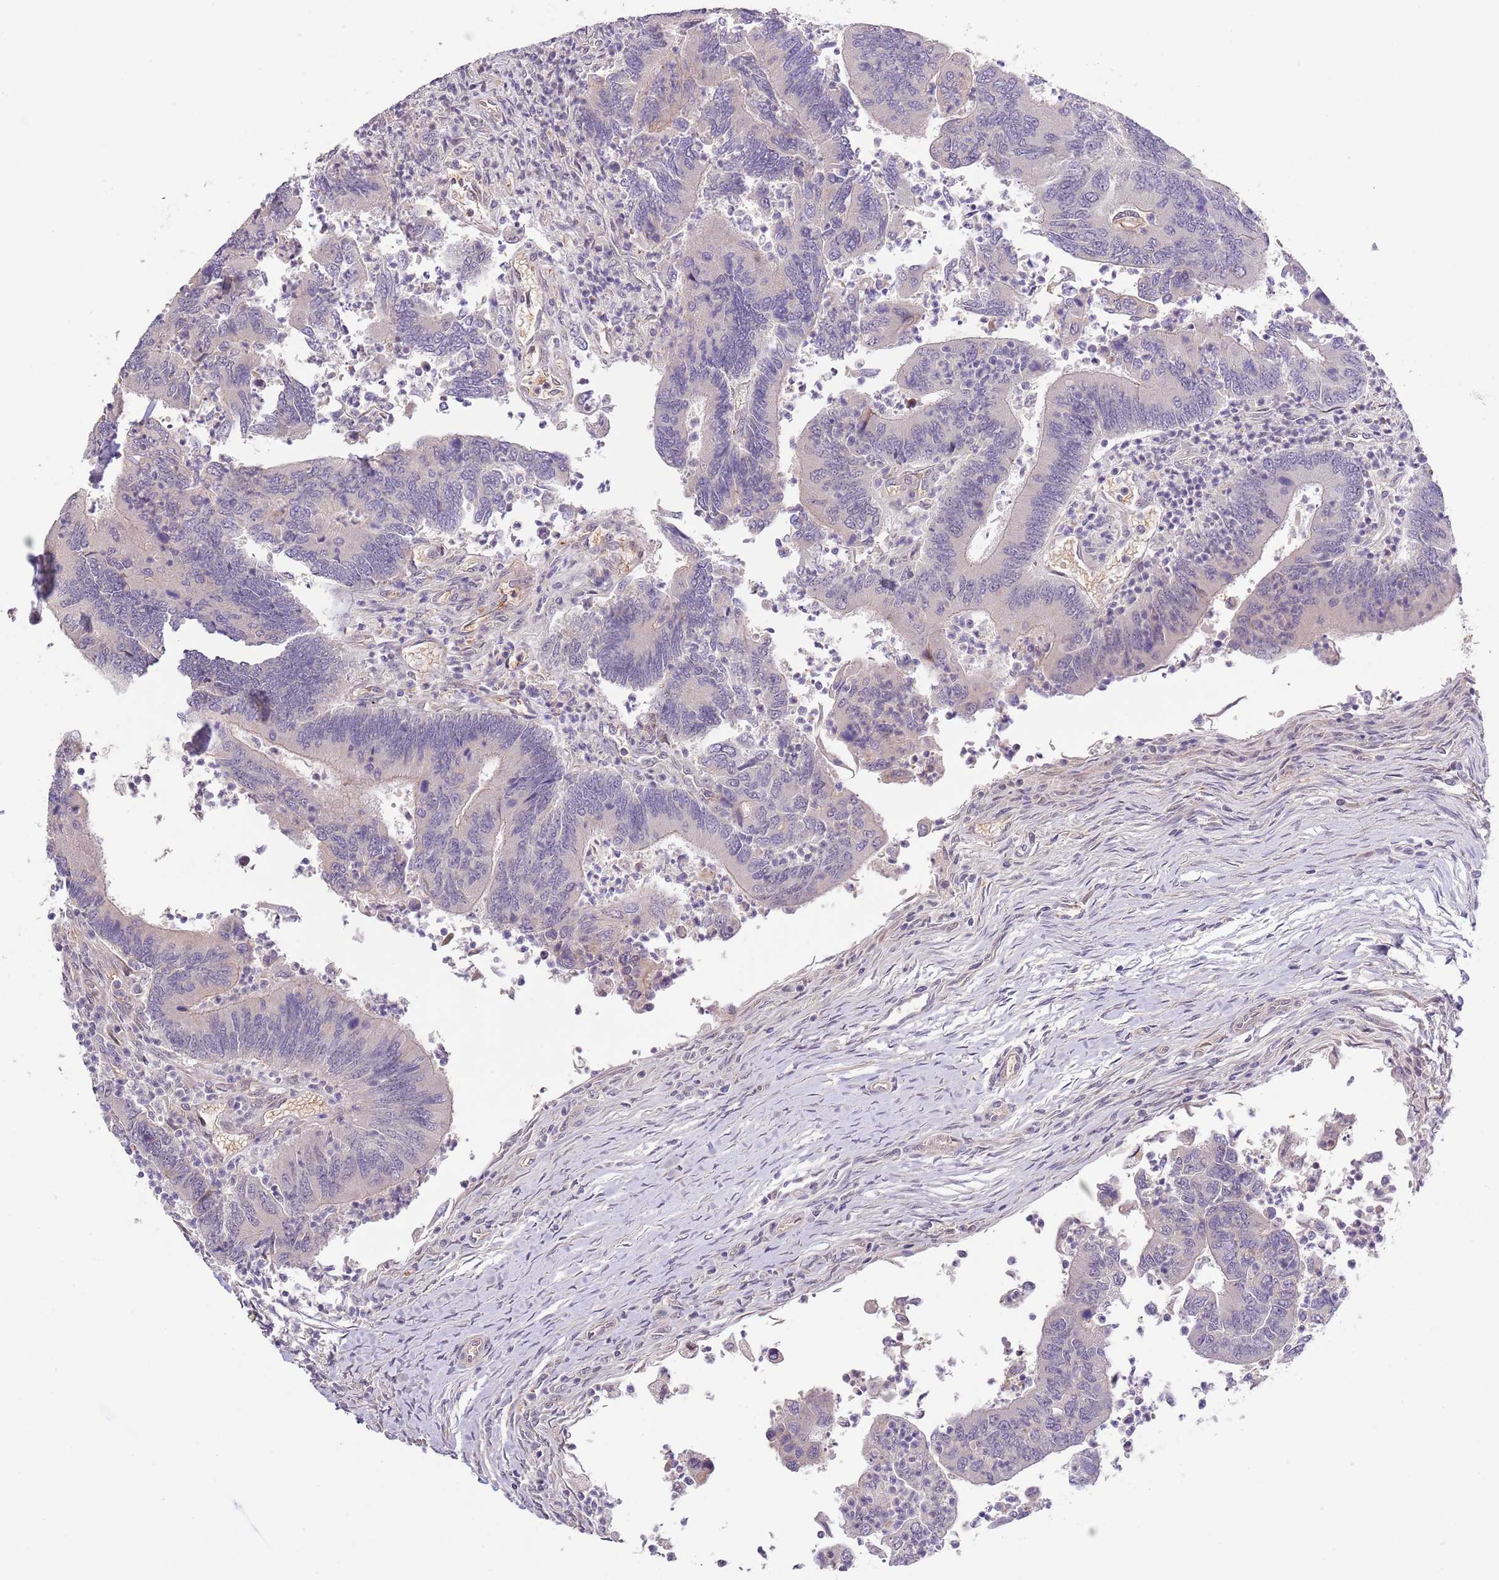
{"staining": {"intensity": "negative", "quantity": "none", "location": "none"}, "tissue": "colorectal cancer", "cell_type": "Tumor cells", "image_type": "cancer", "snomed": [{"axis": "morphology", "description": "Adenocarcinoma, NOS"}, {"axis": "topography", "description": "Colon"}], "caption": "This image is of colorectal cancer (adenocarcinoma) stained with immunohistochemistry (IHC) to label a protein in brown with the nuclei are counter-stained blue. There is no staining in tumor cells. (Stains: DAB (3,3'-diaminobenzidine) immunohistochemistry (IHC) with hematoxylin counter stain, Microscopy: brightfield microscopy at high magnification).", "gene": "LIPJ", "patient": {"sex": "female", "age": 67}}